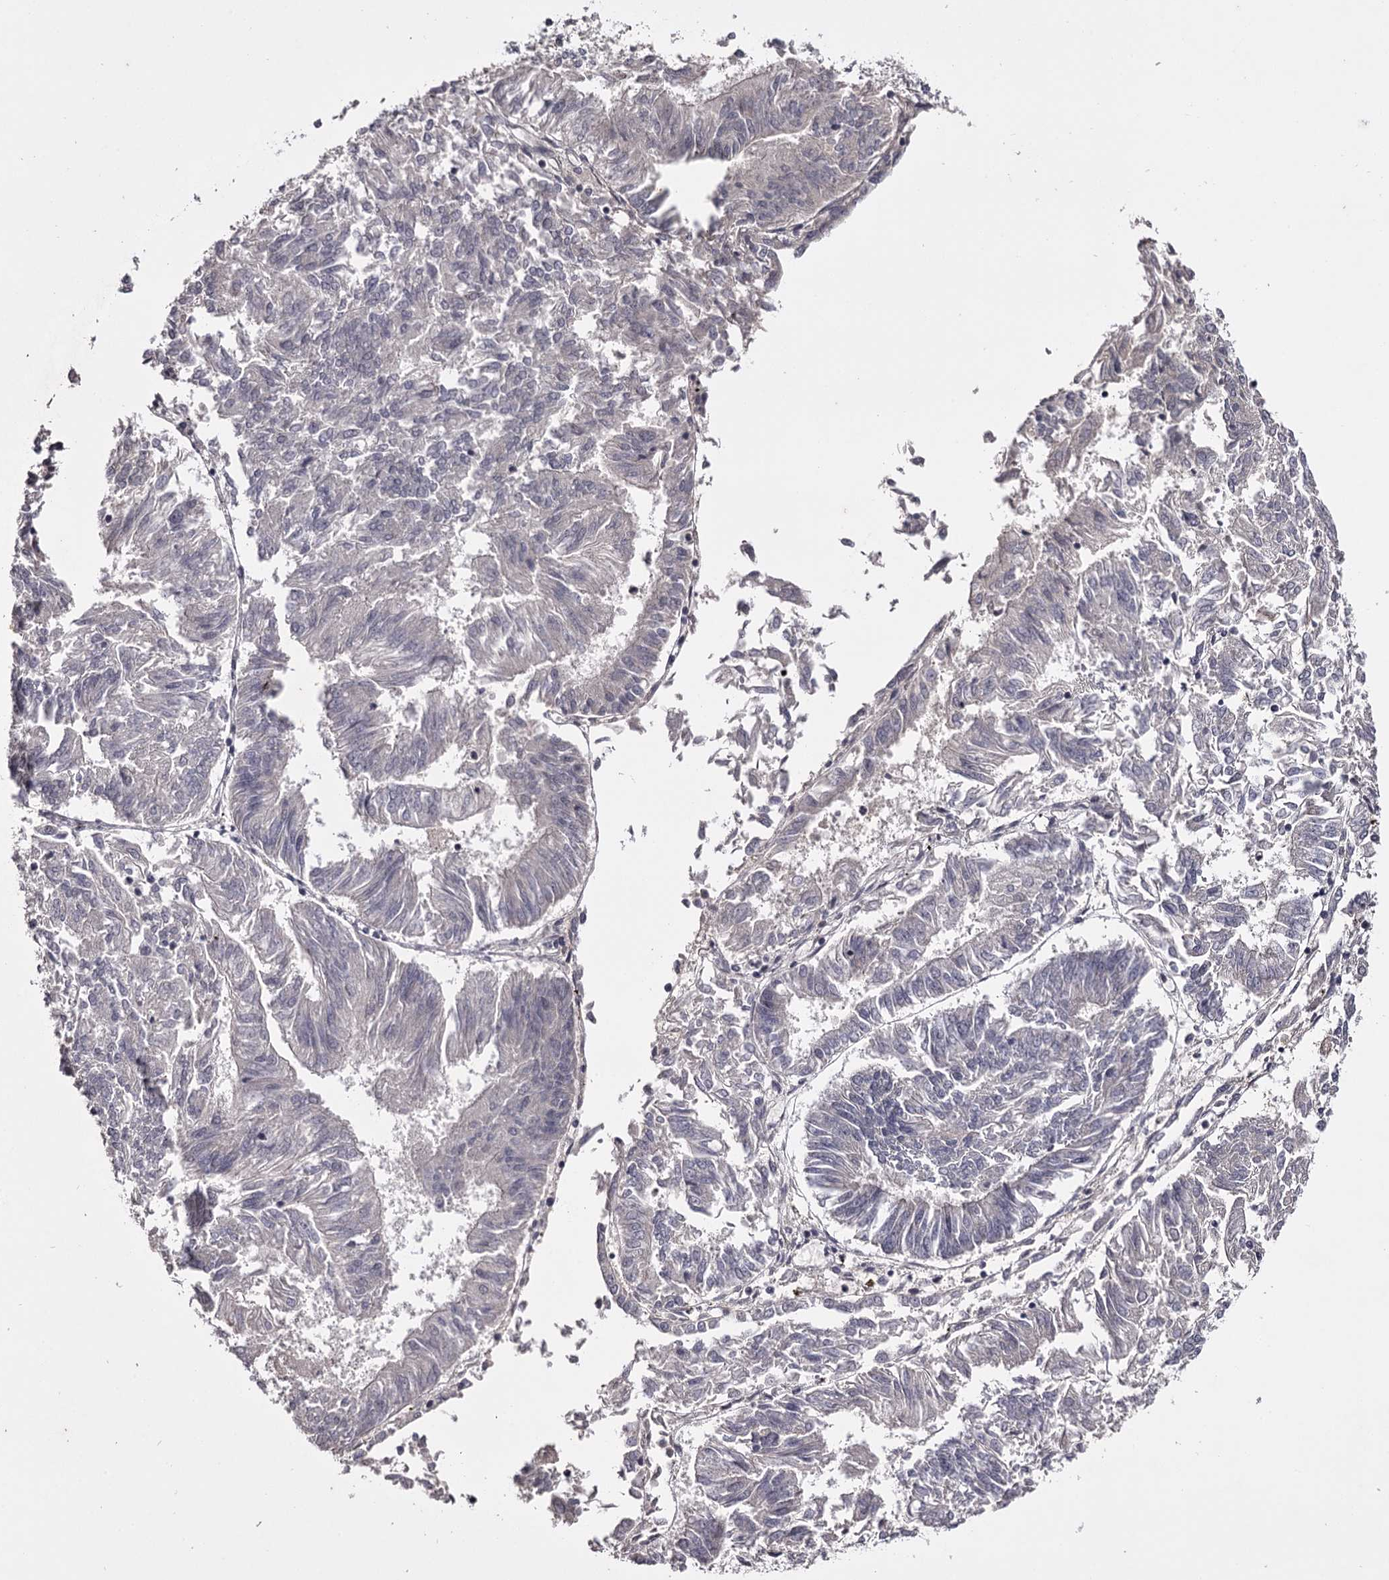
{"staining": {"intensity": "negative", "quantity": "none", "location": "none"}, "tissue": "endometrial cancer", "cell_type": "Tumor cells", "image_type": "cancer", "snomed": [{"axis": "morphology", "description": "Adenocarcinoma, NOS"}, {"axis": "topography", "description": "Endometrium"}], "caption": "Immunohistochemical staining of human endometrial cancer demonstrates no significant positivity in tumor cells. Brightfield microscopy of immunohistochemistry stained with DAB (3,3'-diaminobenzidine) (brown) and hematoxylin (blue), captured at high magnification.", "gene": "PRM2", "patient": {"sex": "female", "age": 58}}